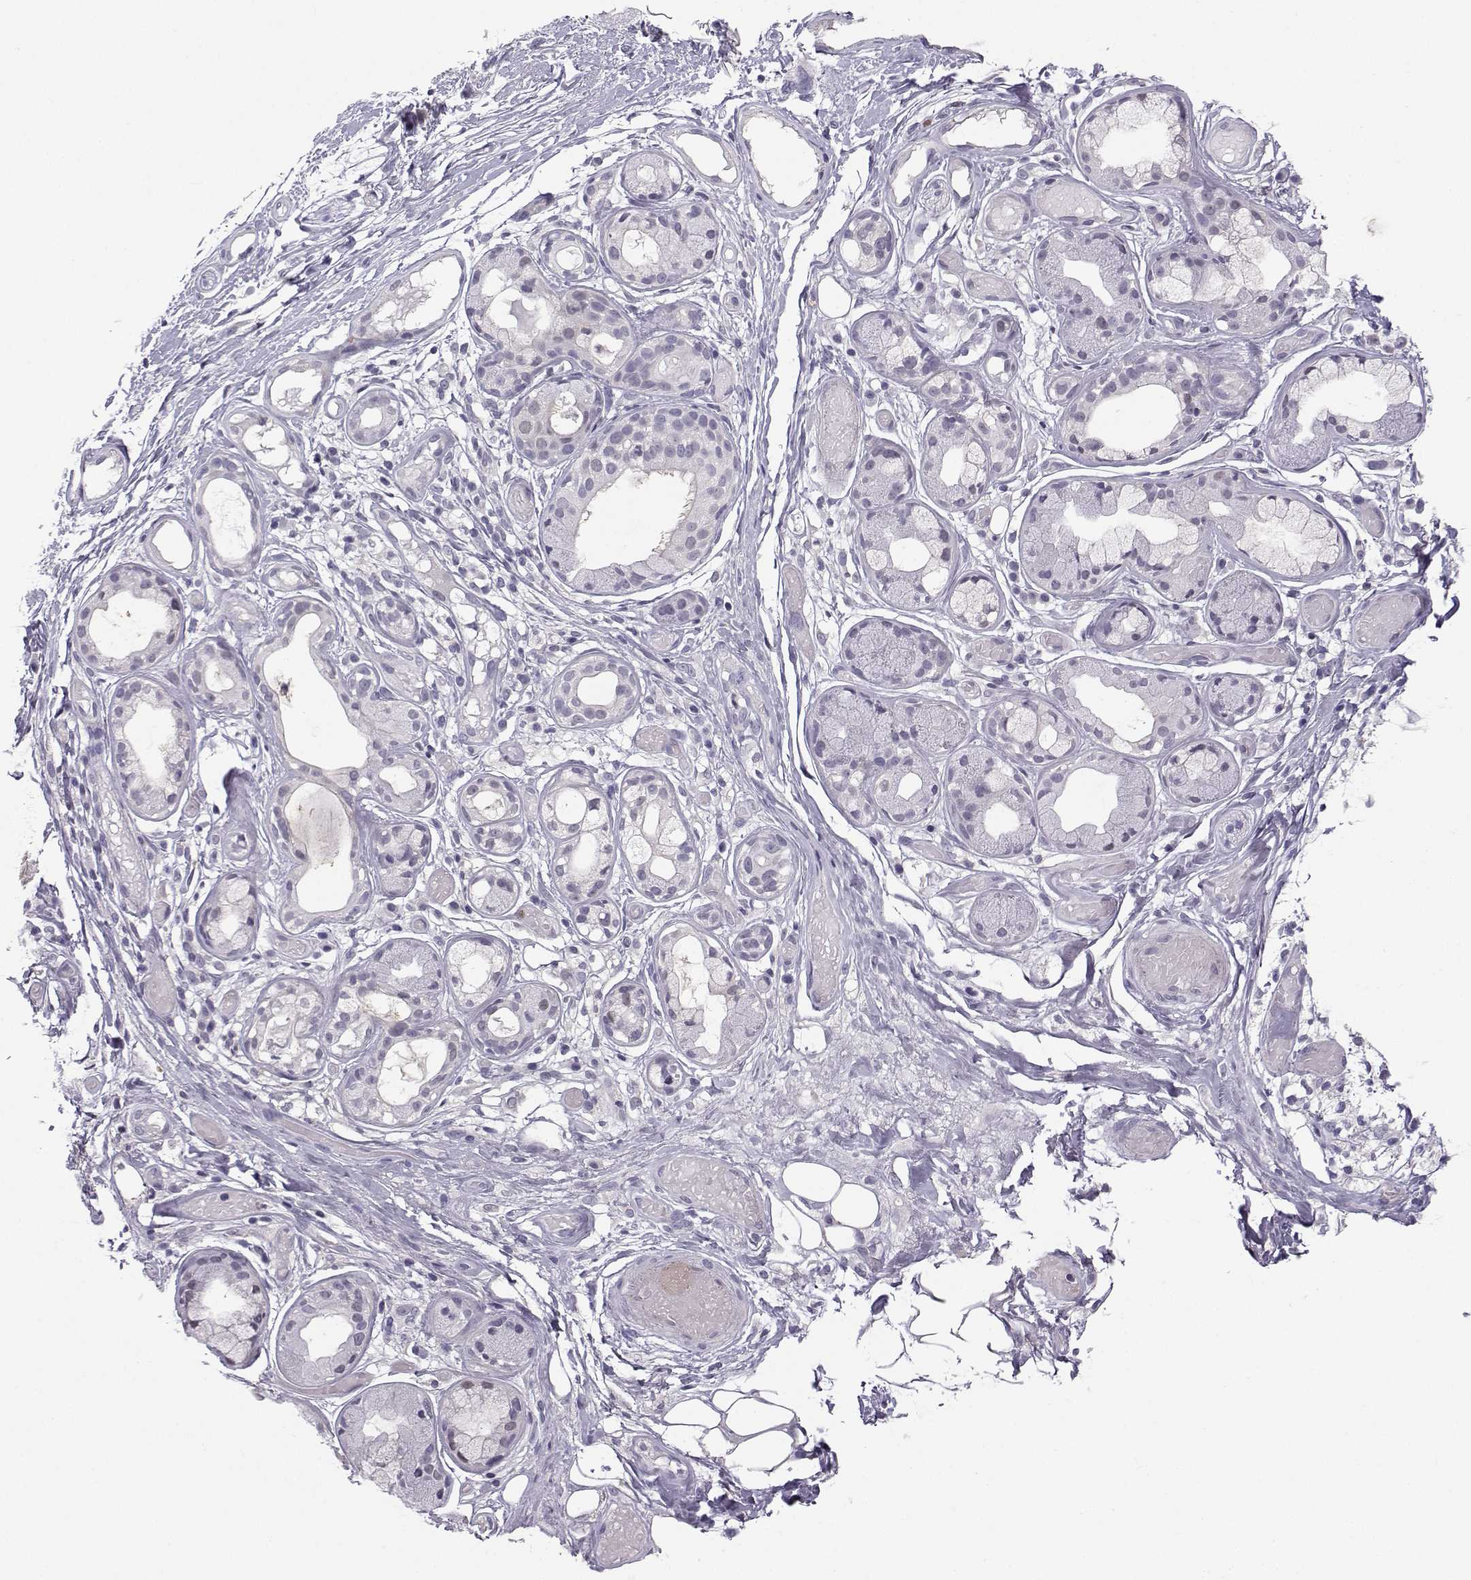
{"staining": {"intensity": "negative", "quantity": "none", "location": "none"}, "tissue": "adipose tissue", "cell_type": "Adipocytes", "image_type": "normal", "snomed": [{"axis": "morphology", "description": "Normal tissue, NOS"}, {"axis": "topography", "description": "Cartilage tissue"}], "caption": "Immunohistochemistry histopathology image of unremarkable adipose tissue: adipose tissue stained with DAB (3,3'-diaminobenzidine) displays no significant protein positivity in adipocytes.", "gene": "MROH7", "patient": {"sex": "male", "age": 62}}